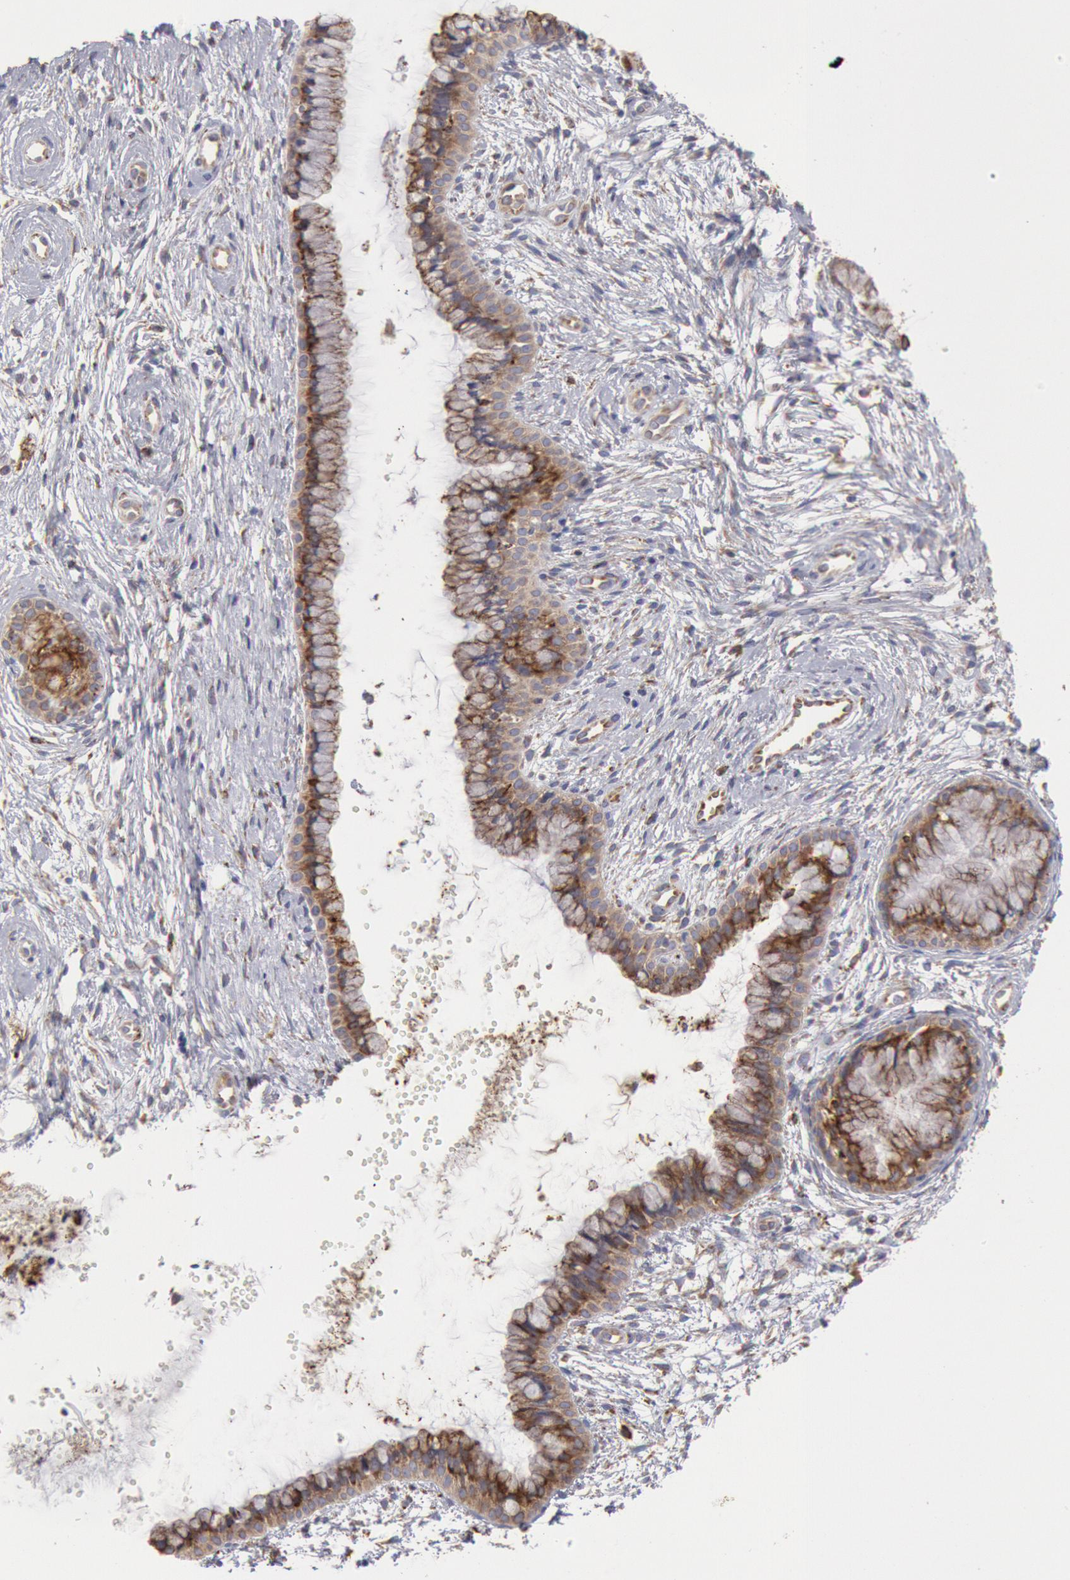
{"staining": {"intensity": "moderate", "quantity": ">75%", "location": "cytoplasmic/membranous"}, "tissue": "cervix", "cell_type": "Glandular cells", "image_type": "normal", "snomed": [{"axis": "morphology", "description": "Normal tissue, NOS"}, {"axis": "topography", "description": "Cervix"}], "caption": "Glandular cells display moderate cytoplasmic/membranous positivity in about >75% of cells in unremarkable cervix. Using DAB (3,3'-diaminobenzidine) (brown) and hematoxylin (blue) stains, captured at high magnification using brightfield microscopy.", "gene": "ERP44", "patient": {"sex": "female", "age": 39}}